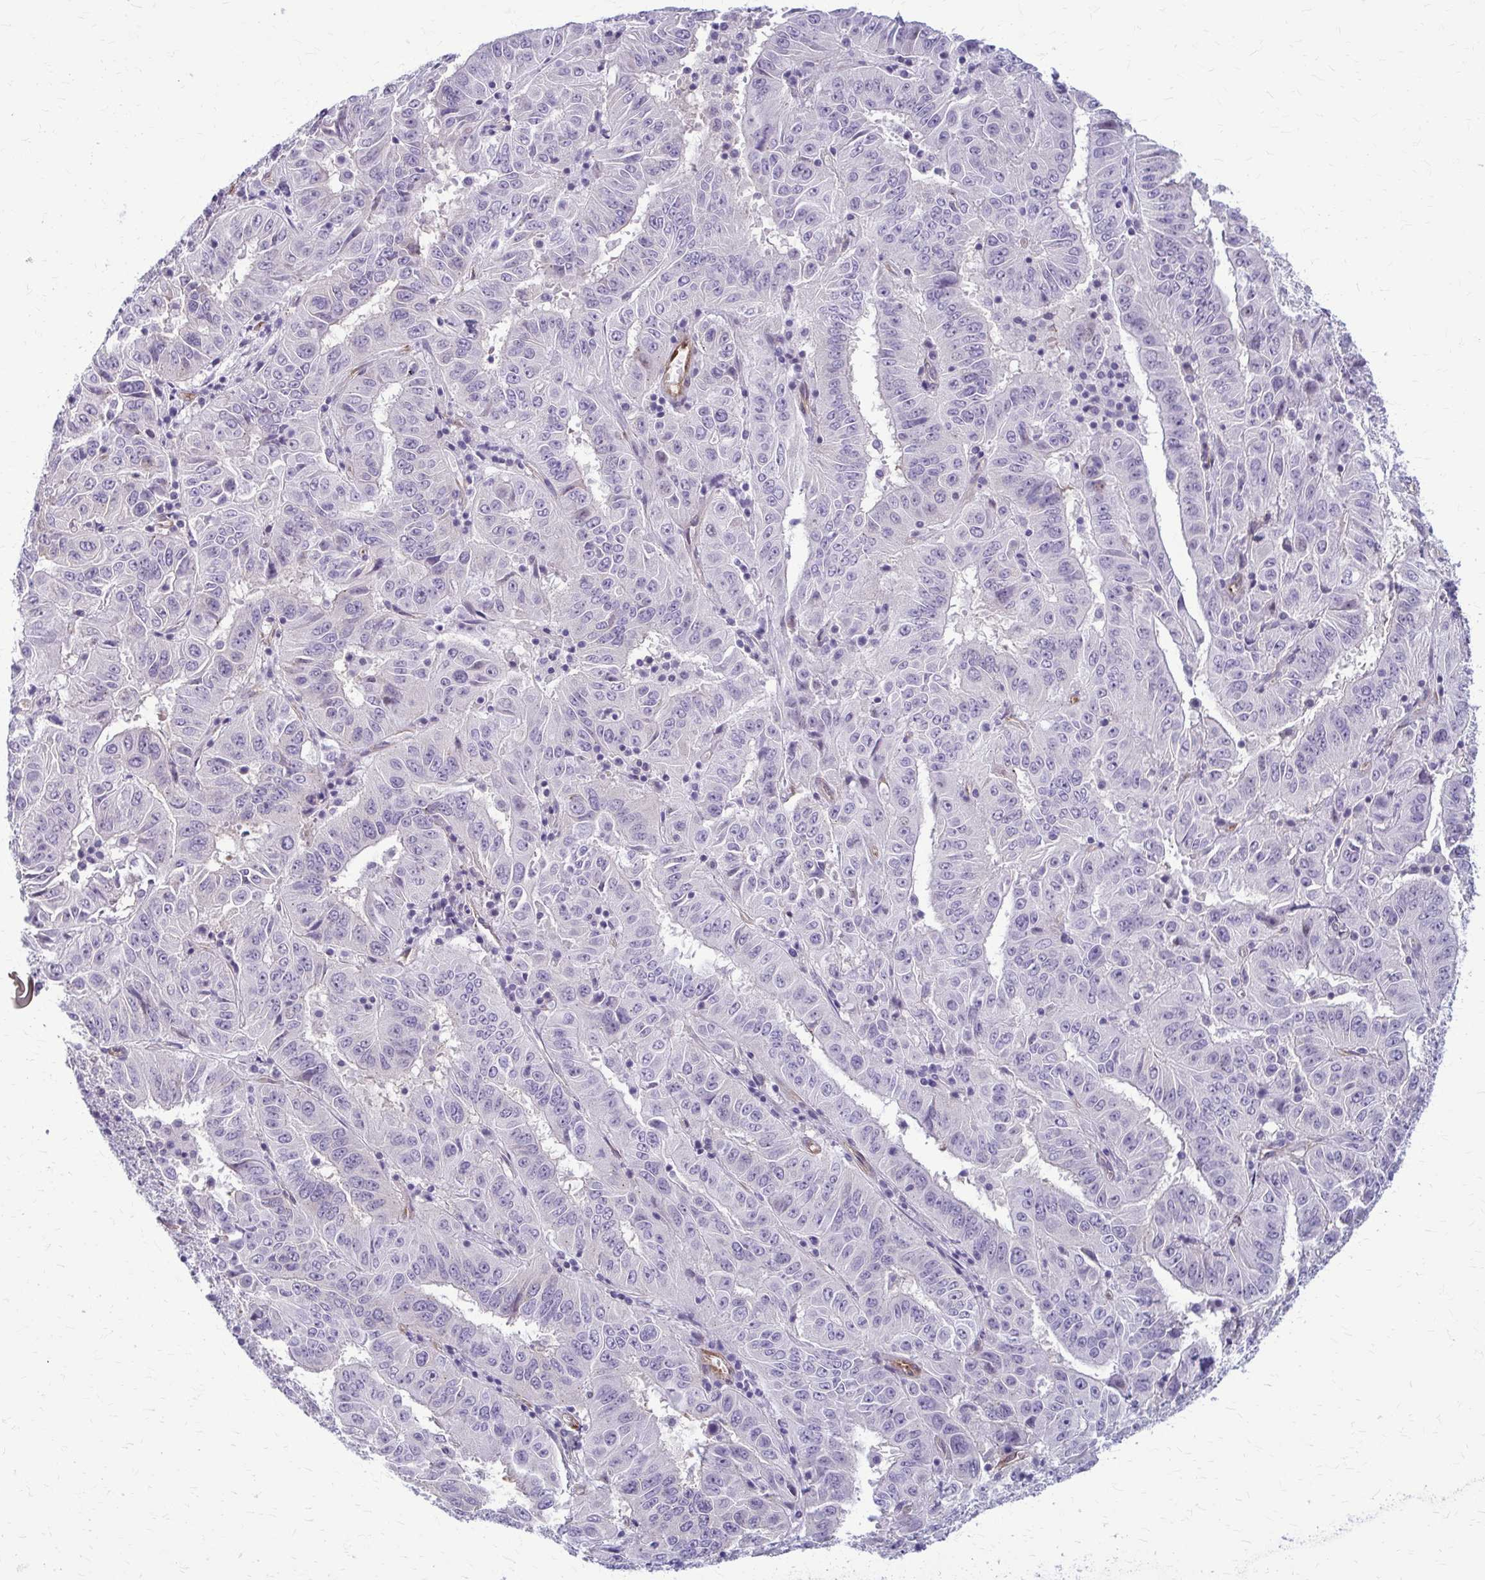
{"staining": {"intensity": "negative", "quantity": "none", "location": "none"}, "tissue": "pancreatic cancer", "cell_type": "Tumor cells", "image_type": "cancer", "snomed": [{"axis": "morphology", "description": "Adenocarcinoma, NOS"}, {"axis": "topography", "description": "Pancreas"}], "caption": "Immunohistochemistry photomicrograph of pancreatic cancer stained for a protein (brown), which displays no positivity in tumor cells.", "gene": "DEPP1", "patient": {"sex": "male", "age": 63}}